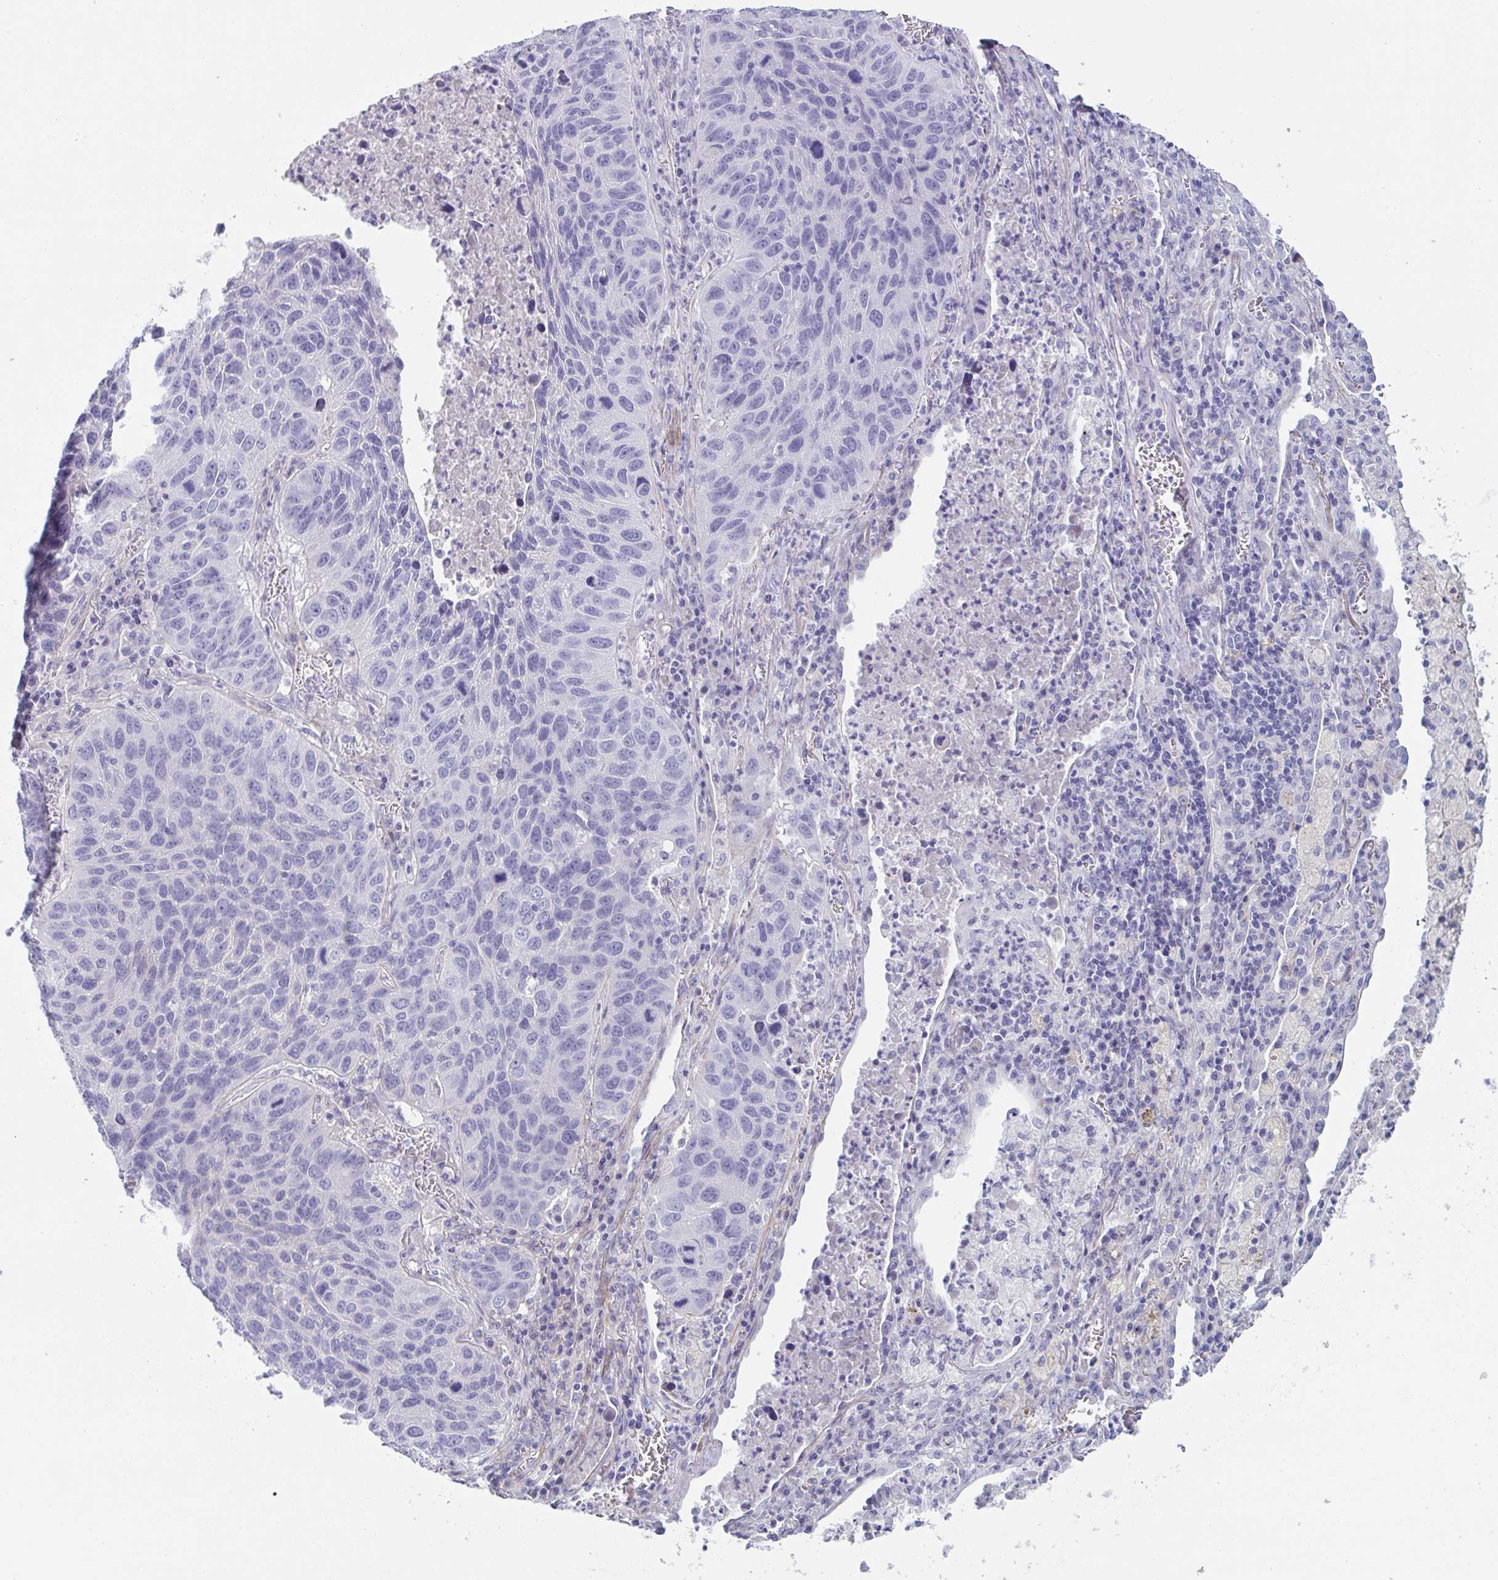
{"staining": {"intensity": "negative", "quantity": "none", "location": "none"}, "tissue": "lung cancer", "cell_type": "Tumor cells", "image_type": "cancer", "snomed": [{"axis": "morphology", "description": "Squamous cell carcinoma, NOS"}, {"axis": "topography", "description": "Lung"}], "caption": "The image shows no significant positivity in tumor cells of lung squamous cell carcinoma.", "gene": "OR5P3", "patient": {"sex": "female", "age": 61}}